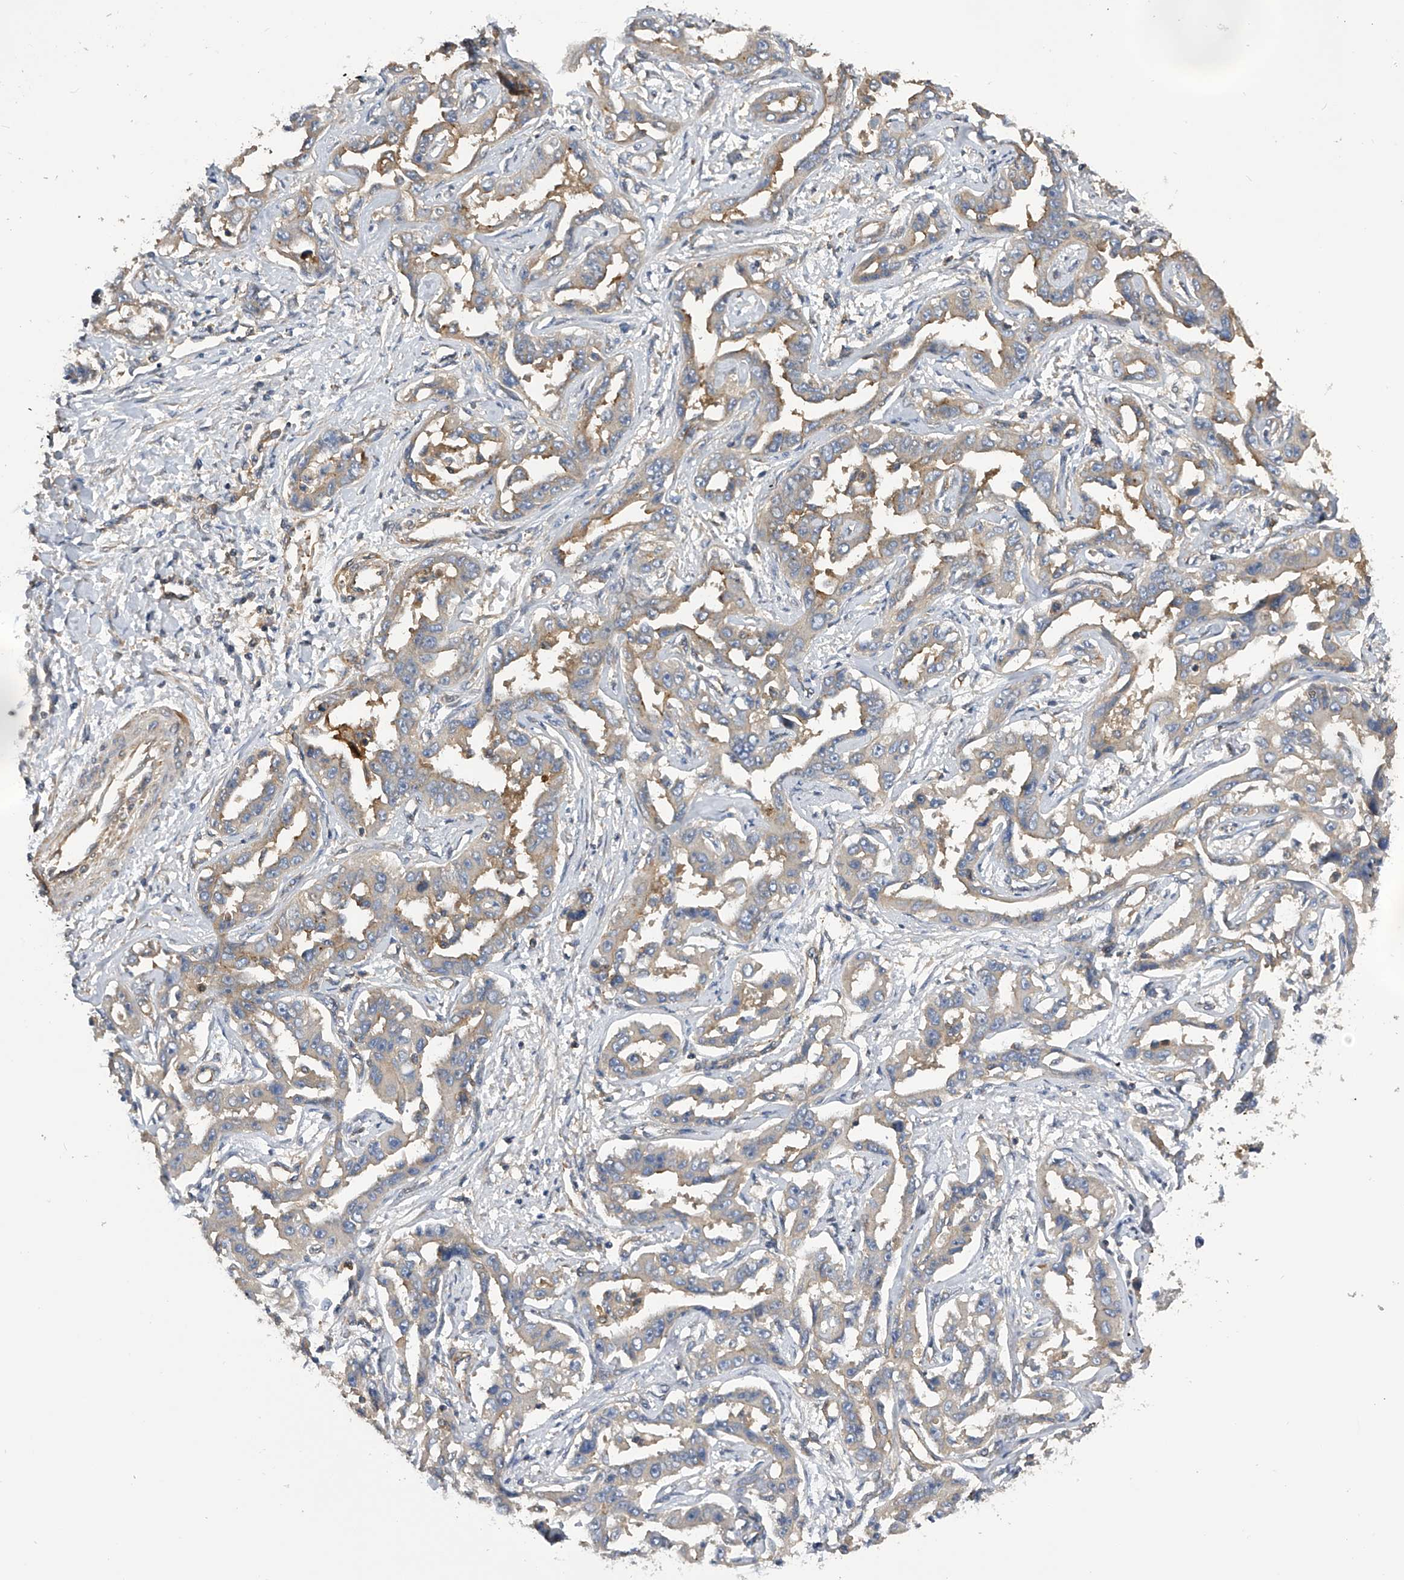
{"staining": {"intensity": "weak", "quantity": "25%-75%", "location": "cytoplasmic/membranous"}, "tissue": "liver cancer", "cell_type": "Tumor cells", "image_type": "cancer", "snomed": [{"axis": "morphology", "description": "Cholangiocarcinoma"}, {"axis": "topography", "description": "Liver"}], "caption": "Protein analysis of cholangiocarcinoma (liver) tissue shows weak cytoplasmic/membranous expression in approximately 25%-75% of tumor cells.", "gene": "PTPRA", "patient": {"sex": "male", "age": 59}}